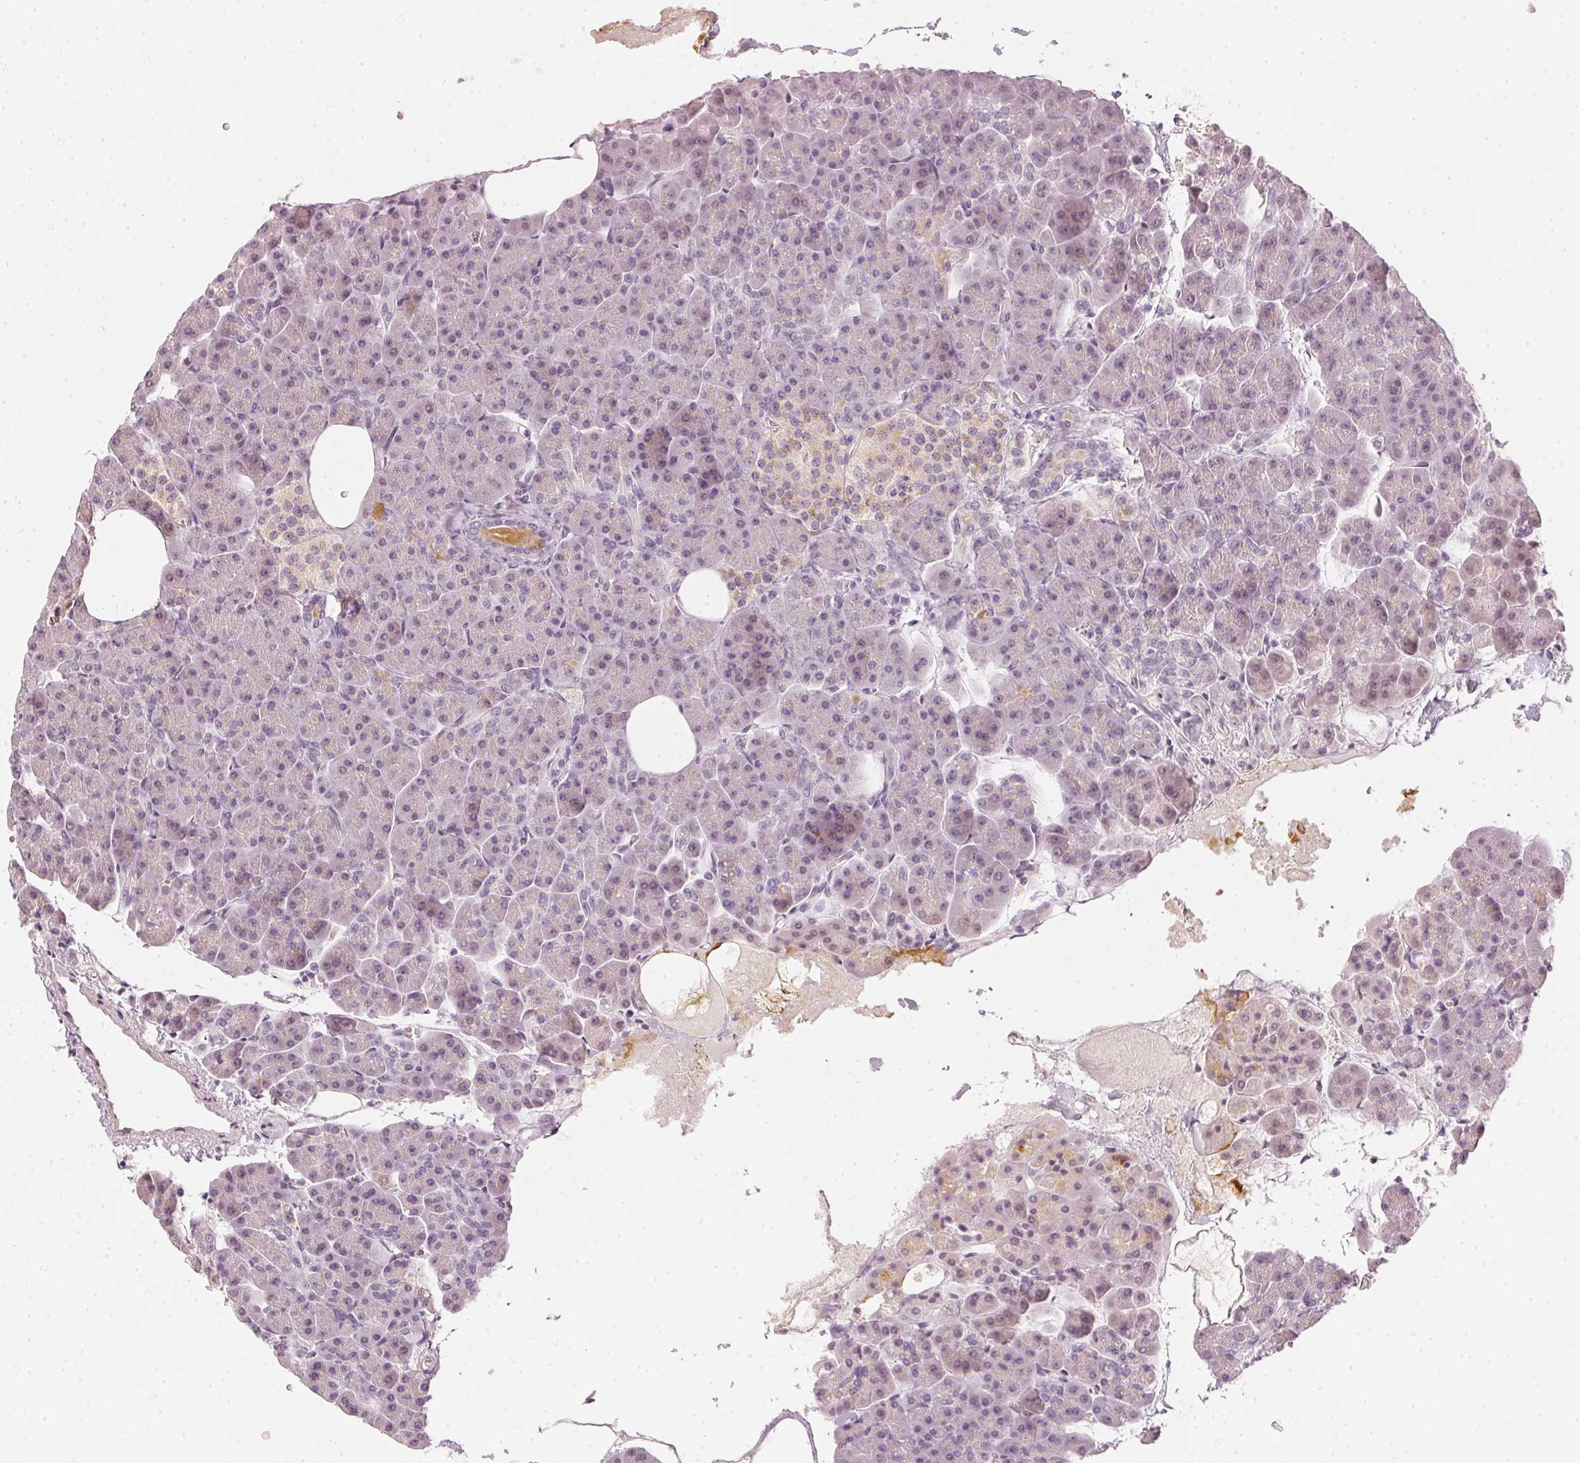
{"staining": {"intensity": "negative", "quantity": "none", "location": "none"}, "tissue": "pancreas", "cell_type": "Exocrine glandular cells", "image_type": "normal", "snomed": [{"axis": "morphology", "description": "Normal tissue, NOS"}, {"axis": "topography", "description": "Pancreas"}], "caption": "Immunohistochemistry image of benign human pancreas stained for a protein (brown), which shows no expression in exocrine glandular cells.", "gene": "APLP1", "patient": {"sex": "female", "age": 74}}